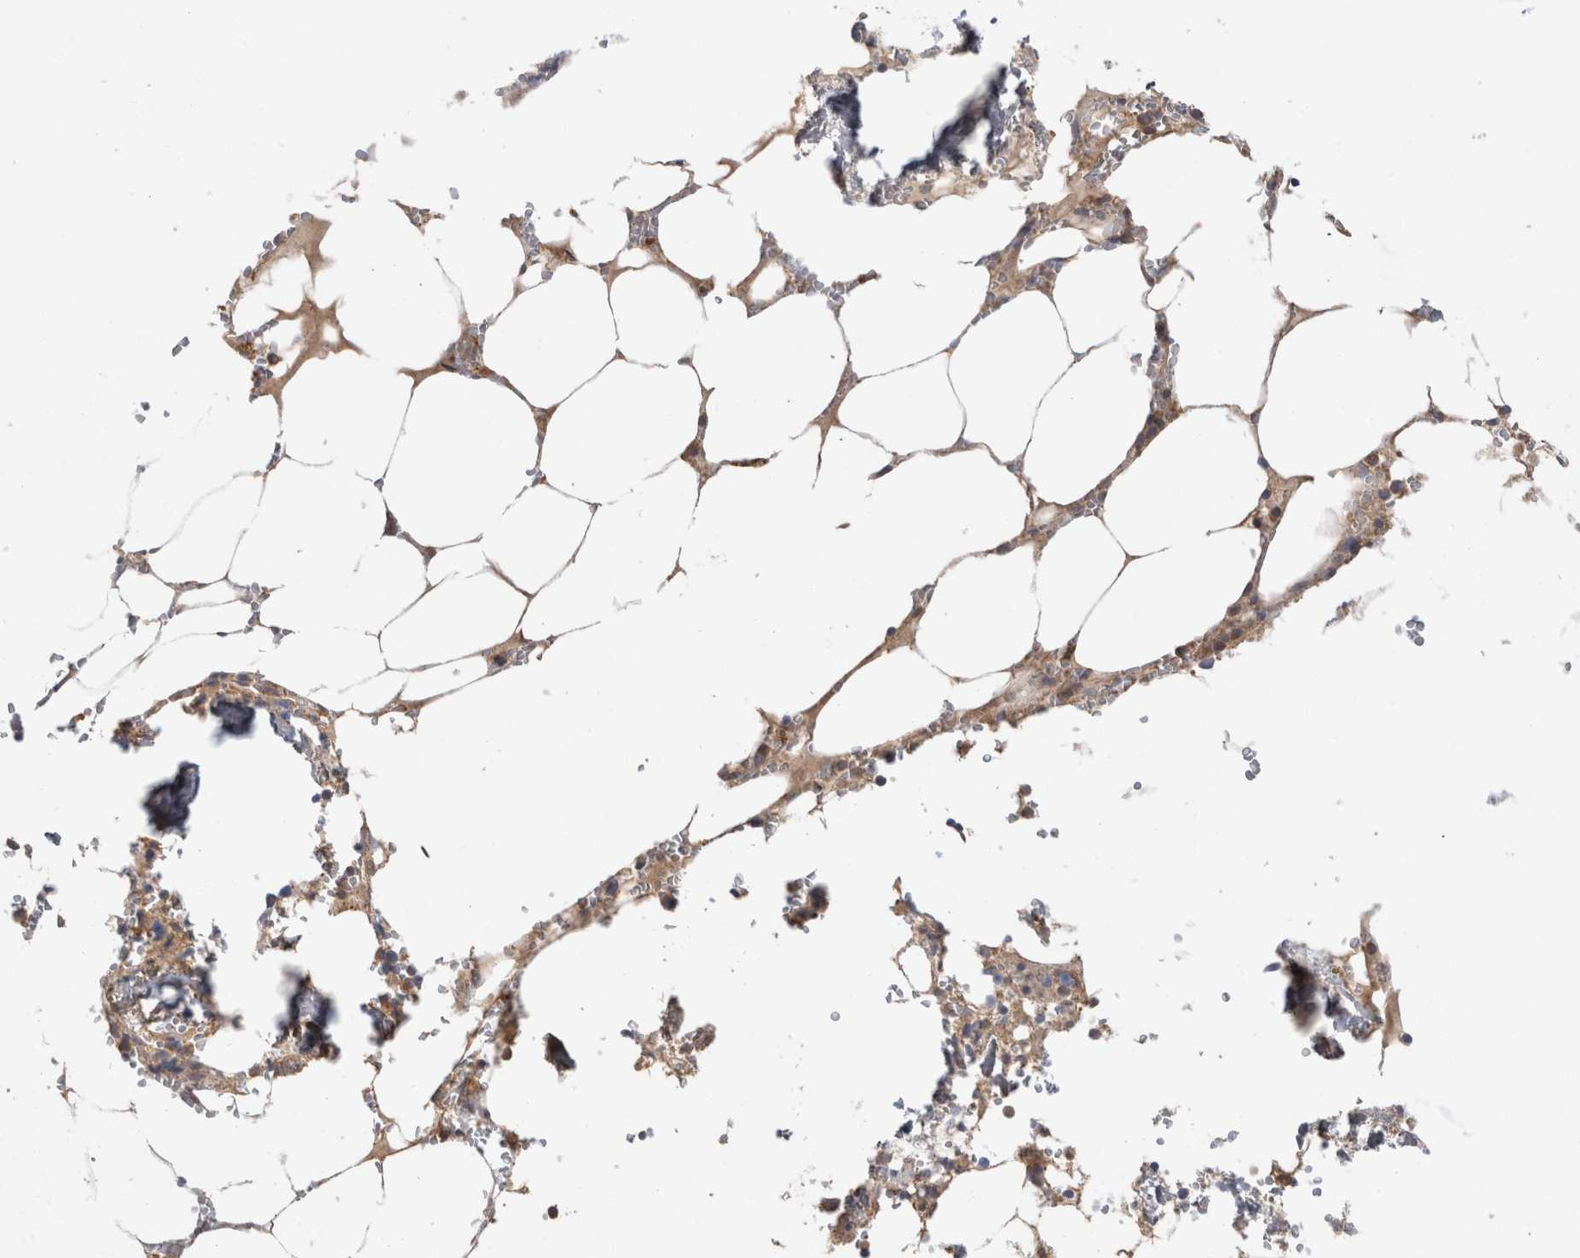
{"staining": {"intensity": "weak", "quantity": "<25%", "location": "cytoplasmic/membranous"}, "tissue": "bone marrow", "cell_type": "Hematopoietic cells", "image_type": "normal", "snomed": [{"axis": "morphology", "description": "Normal tissue, NOS"}, {"axis": "topography", "description": "Bone marrow"}], "caption": "Image shows no significant protein staining in hematopoietic cells of unremarkable bone marrow. (DAB (3,3'-diaminobenzidine) IHC with hematoxylin counter stain).", "gene": "RAB14", "patient": {"sex": "male", "age": 70}}